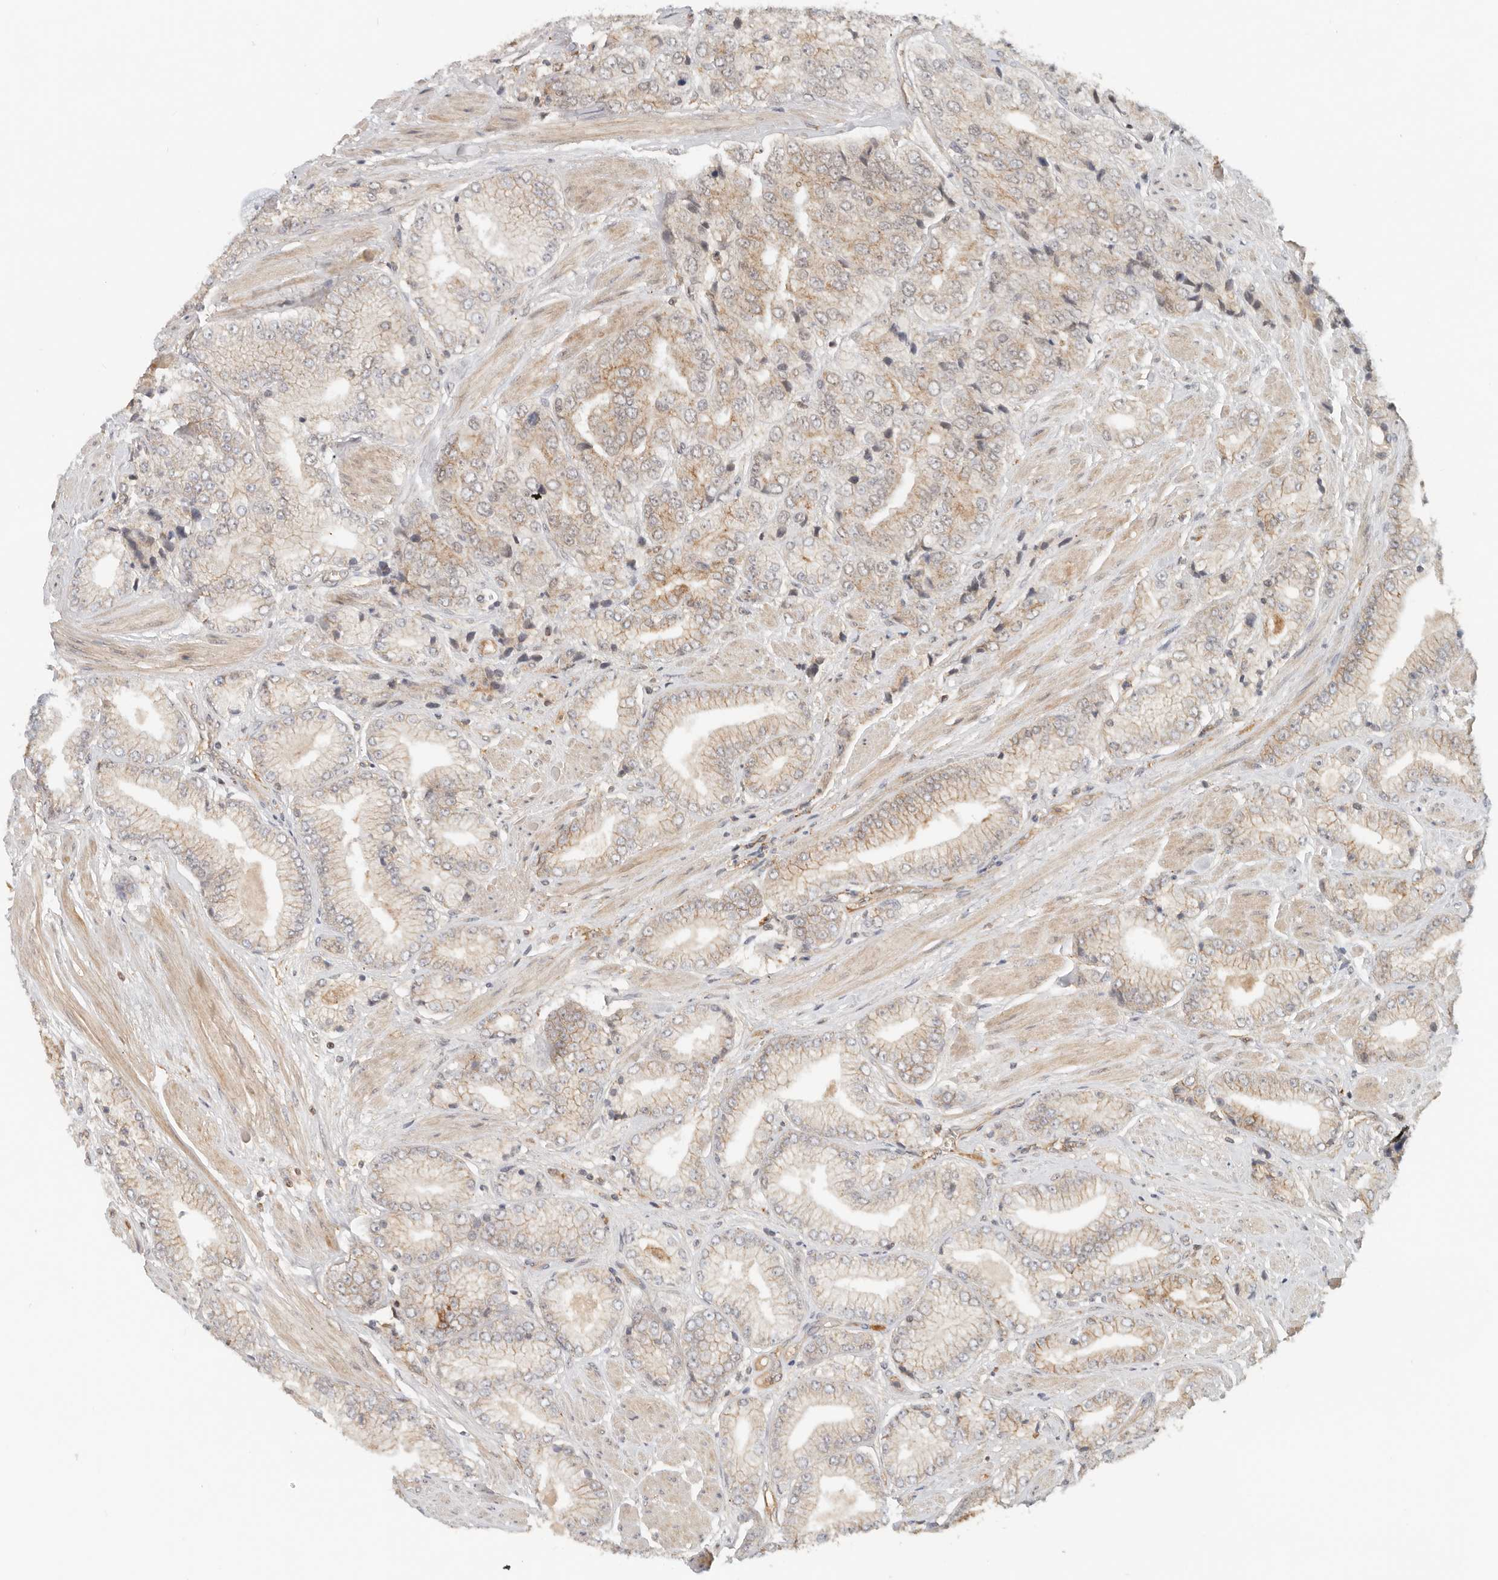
{"staining": {"intensity": "weak", "quantity": "25%-75%", "location": "cytoplasmic/membranous"}, "tissue": "prostate cancer", "cell_type": "Tumor cells", "image_type": "cancer", "snomed": [{"axis": "morphology", "description": "Adenocarcinoma, High grade"}, {"axis": "topography", "description": "Prostate"}], "caption": "An immunohistochemistry (IHC) histopathology image of tumor tissue is shown. Protein staining in brown labels weak cytoplasmic/membranous positivity in prostate high-grade adenocarcinoma within tumor cells.", "gene": "HEXD", "patient": {"sex": "male", "age": 50}}